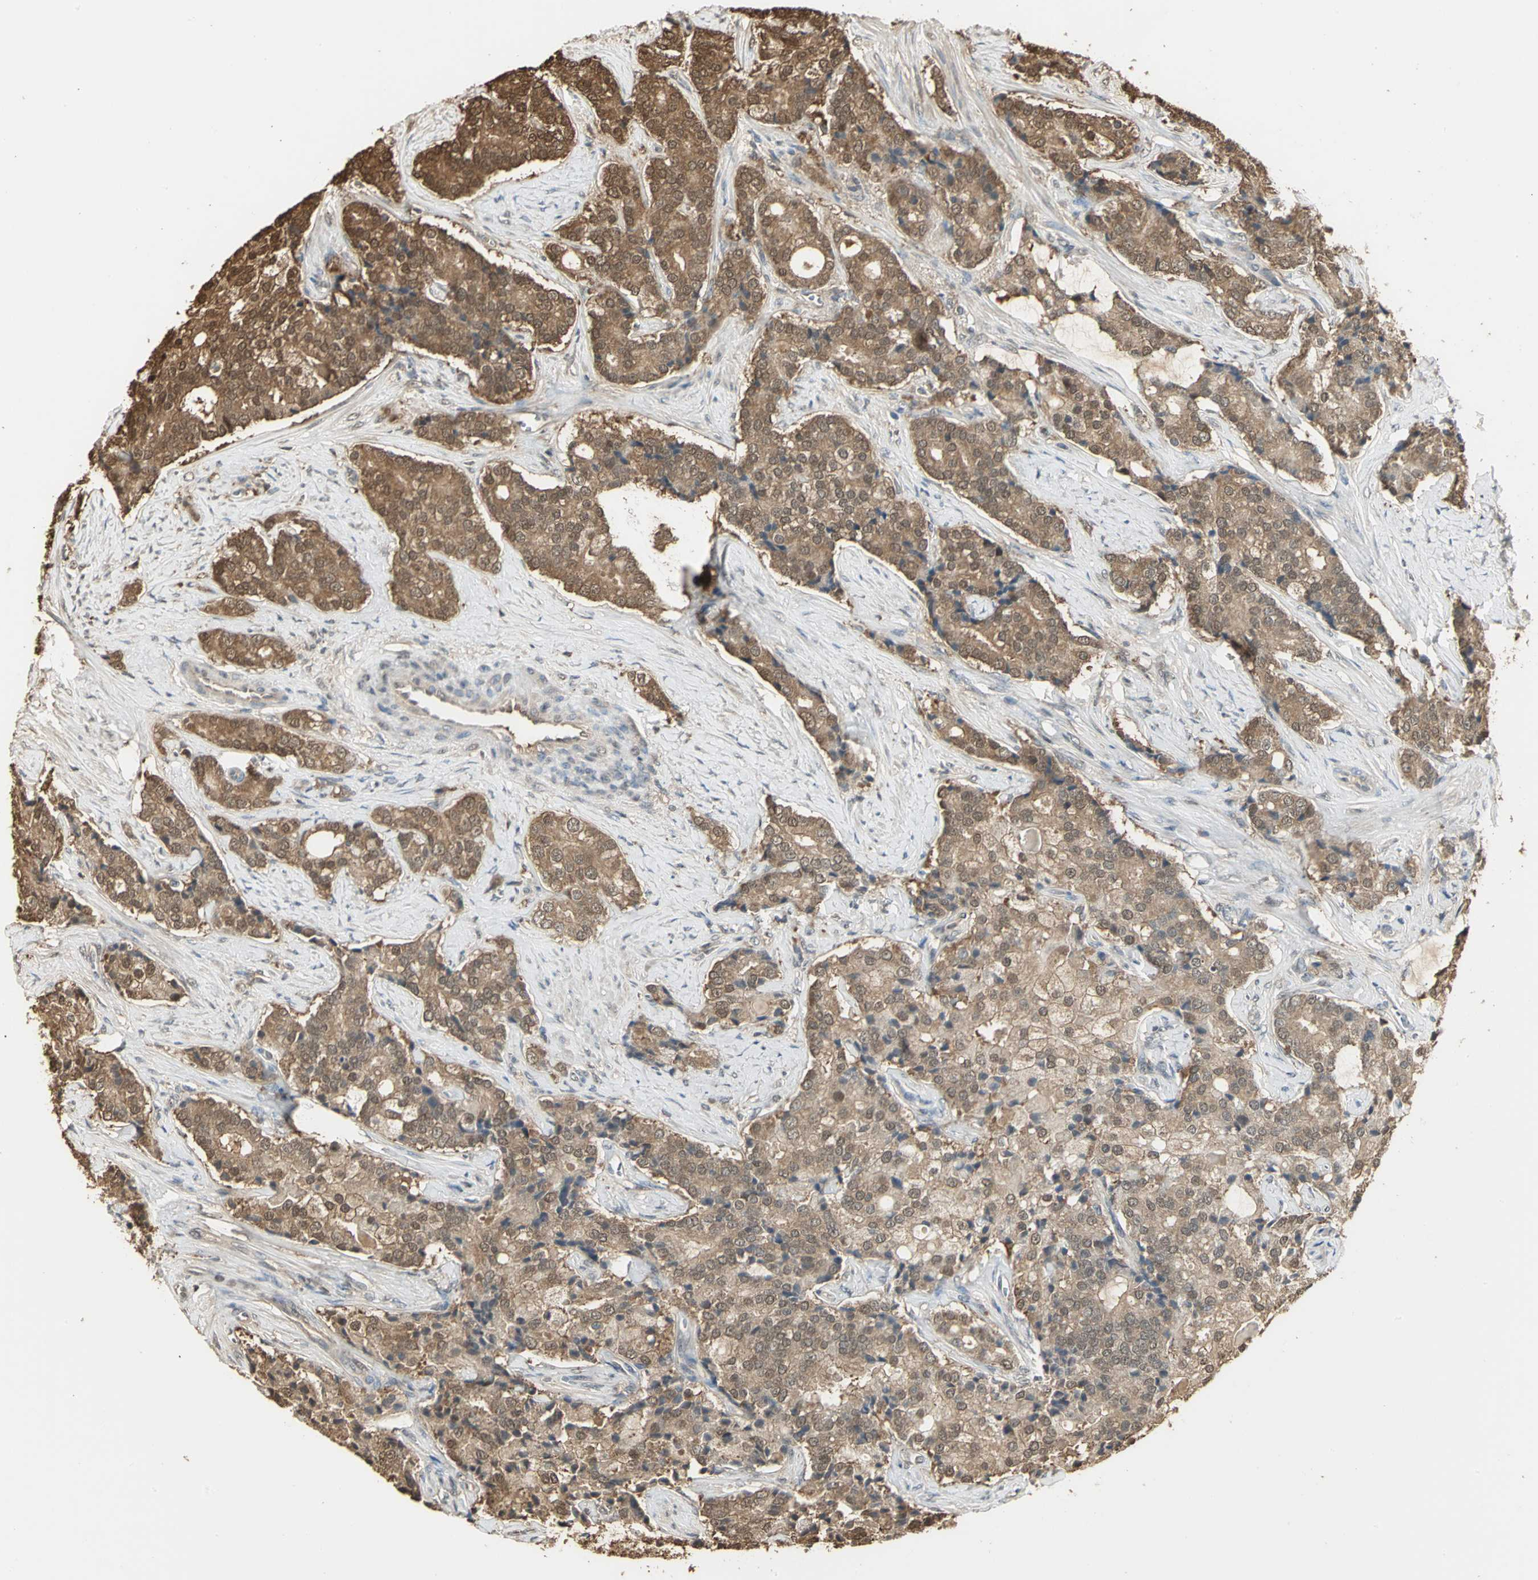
{"staining": {"intensity": "moderate", "quantity": ">75%", "location": "cytoplasmic/membranous,nuclear"}, "tissue": "prostate cancer", "cell_type": "Tumor cells", "image_type": "cancer", "snomed": [{"axis": "morphology", "description": "Adenocarcinoma, Low grade"}, {"axis": "topography", "description": "Prostate"}], "caption": "Tumor cells demonstrate medium levels of moderate cytoplasmic/membranous and nuclear positivity in approximately >75% of cells in prostate low-grade adenocarcinoma.", "gene": "PARK7", "patient": {"sex": "male", "age": 58}}